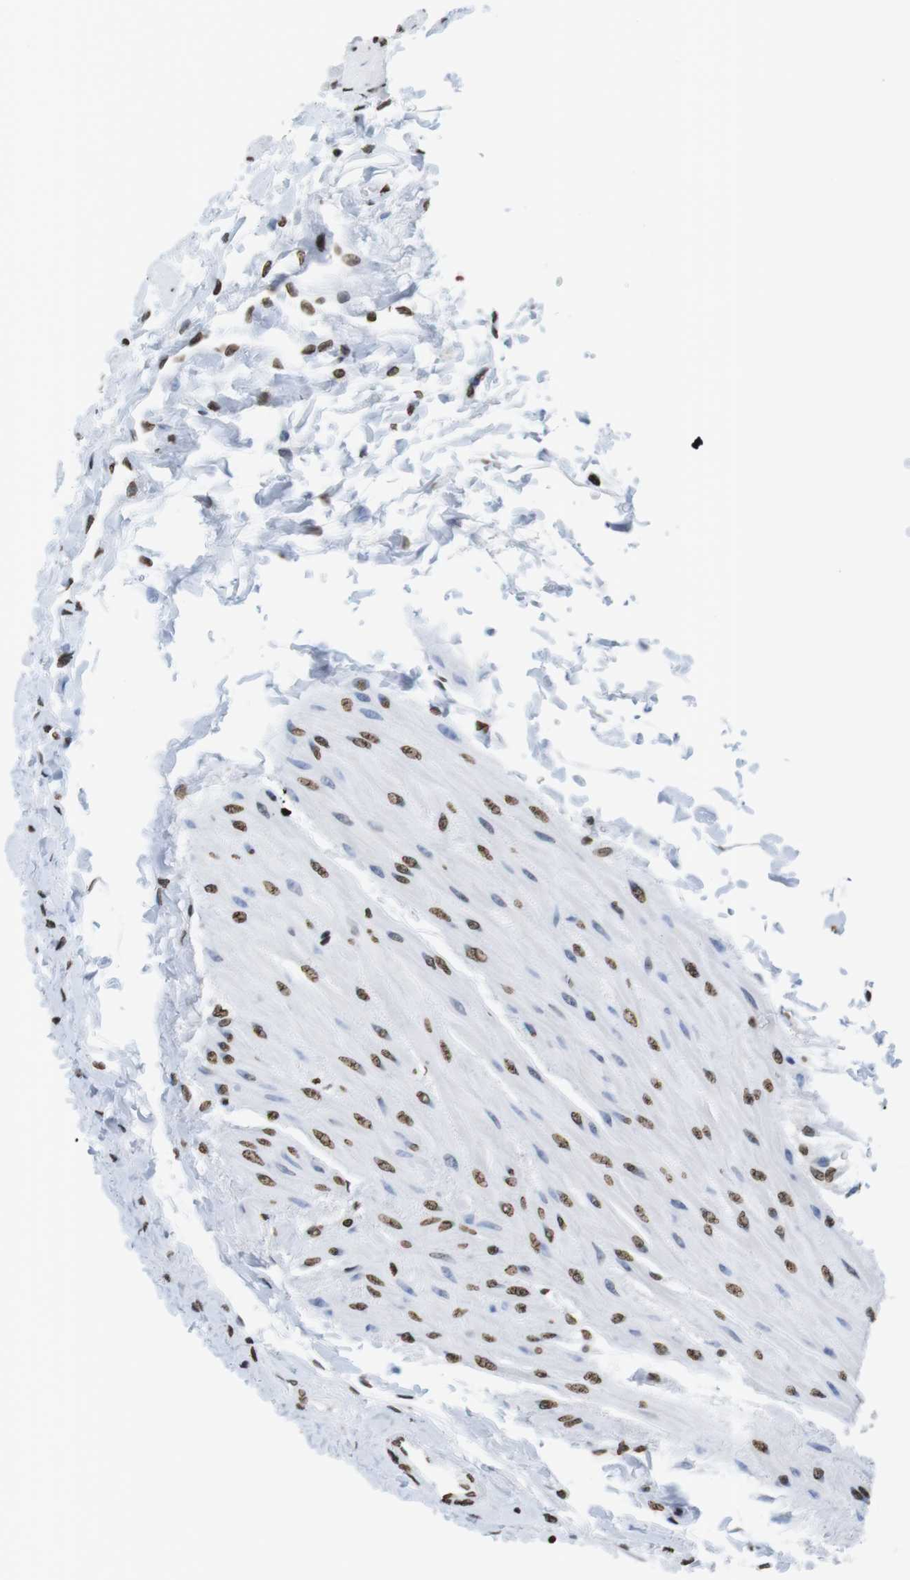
{"staining": {"intensity": "moderate", "quantity": ">75%", "location": "nuclear"}, "tissue": "urinary bladder", "cell_type": "Urothelial cells", "image_type": "normal", "snomed": [{"axis": "morphology", "description": "Normal tissue, NOS"}, {"axis": "topography", "description": "Urinary bladder"}], "caption": "The micrograph reveals staining of benign urinary bladder, revealing moderate nuclear protein staining (brown color) within urothelial cells.", "gene": "BSX", "patient": {"sex": "female", "age": 79}}